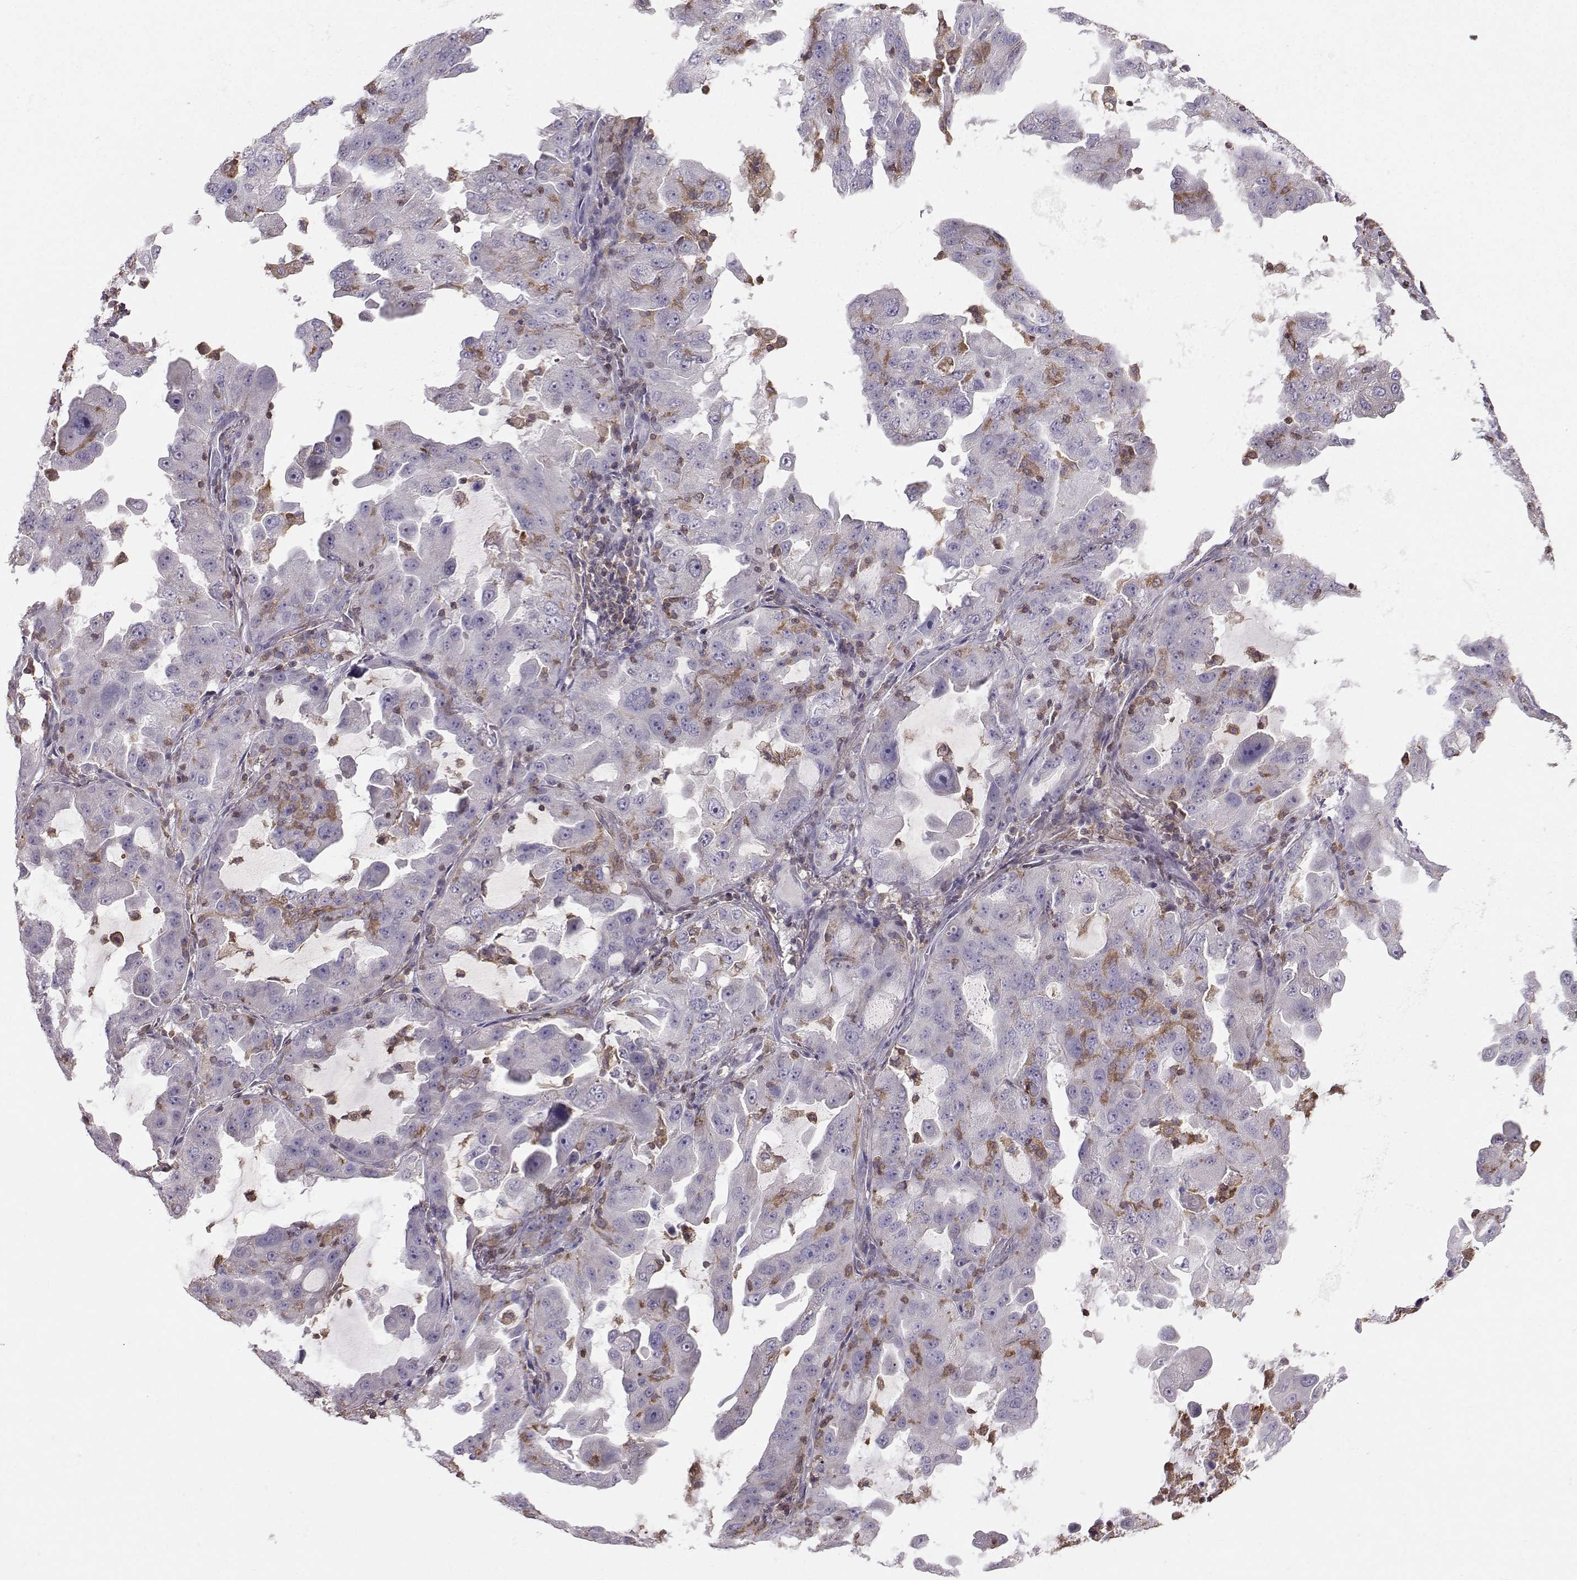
{"staining": {"intensity": "negative", "quantity": "none", "location": "none"}, "tissue": "lung cancer", "cell_type": "Tumor cells", "image_type": "cancer", "snomed": [{"axis": "morphology", "description": "Adenocarcinoma, NOS"}, {"axis": "topography", "description": "Lung"}], "caption": "A high-resolution histopathology image shows immunohistochemistry (IHC) staining of lung cancer (adenocarcinoma), which exhibits no significant staining in tumor cells. Brightfield microscopy of IHC stained with DAB (brown) and hematoxylin (blue), captured at high magnification.", "gene": "ZBTB32", "patient": {"sex": "female", "age": 61}}